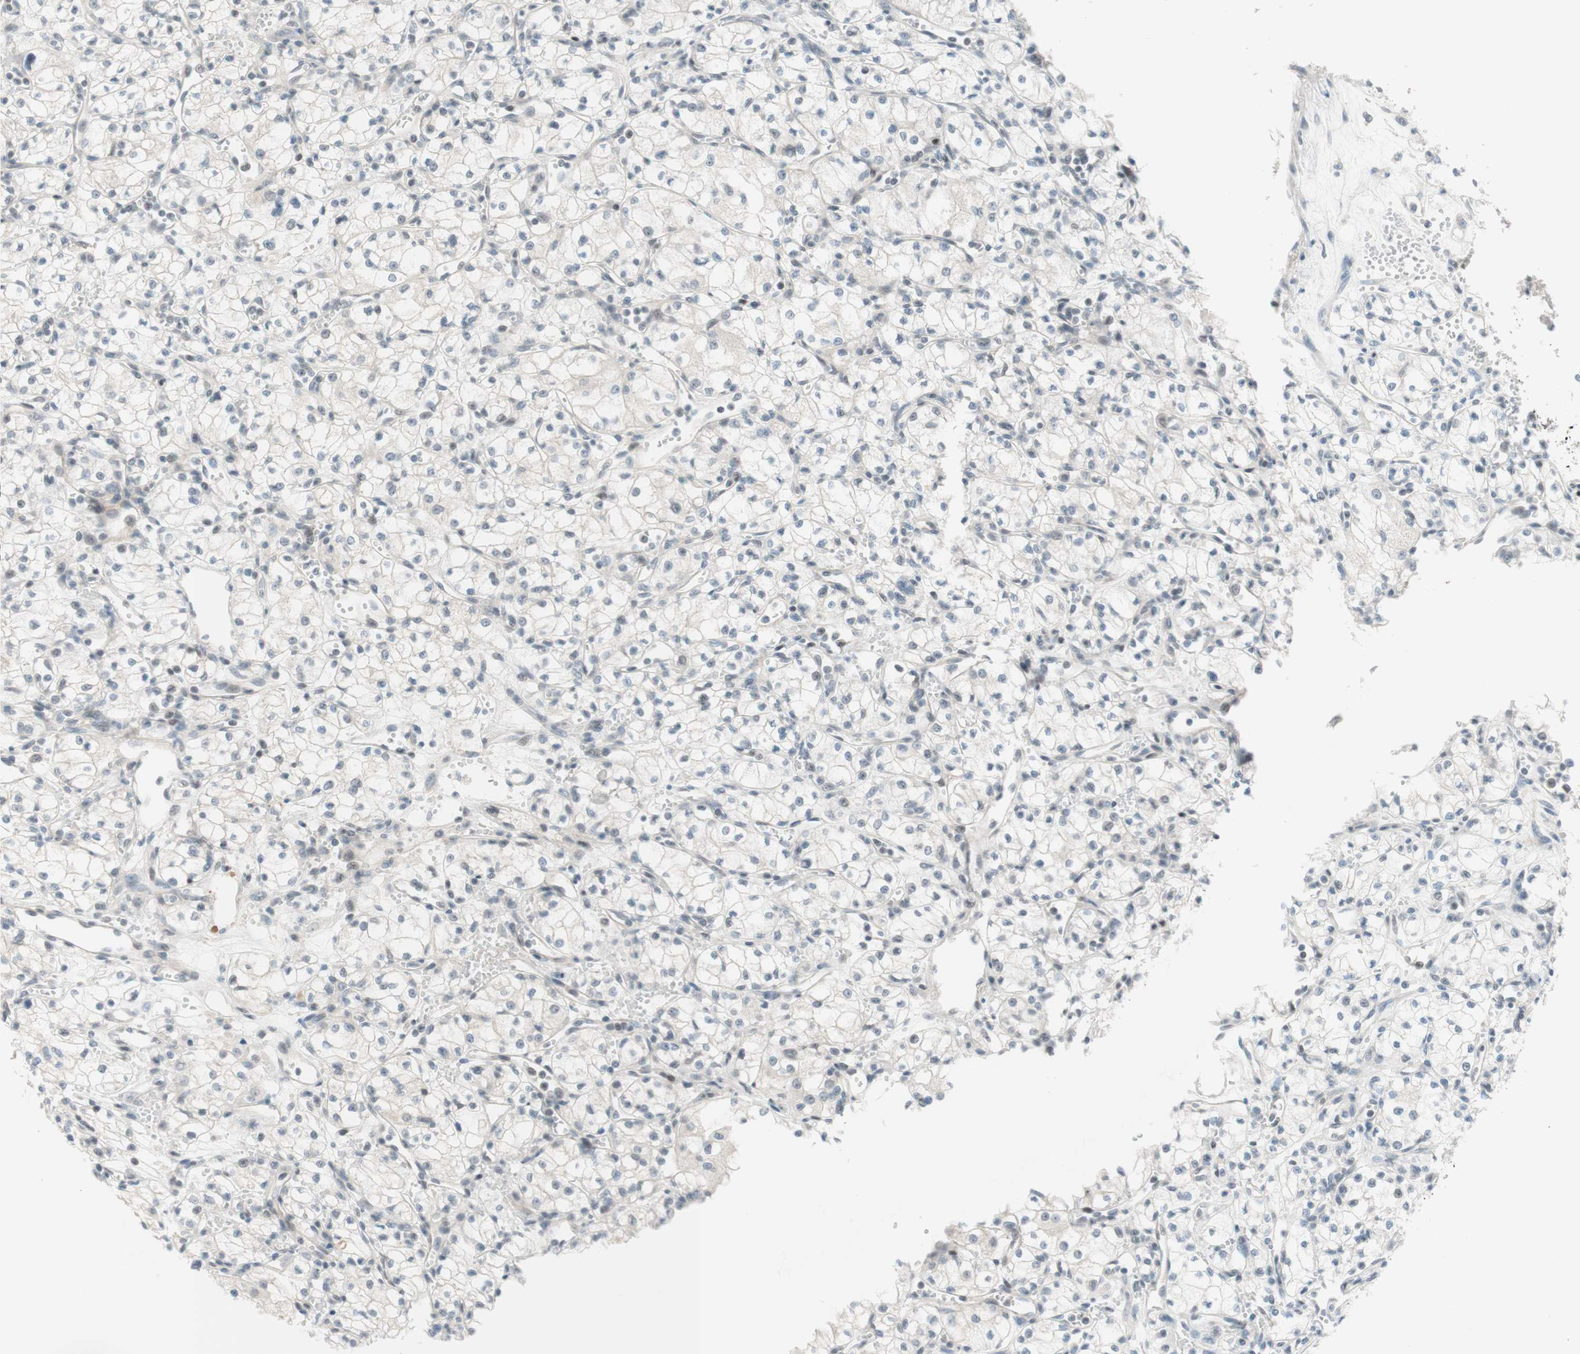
{"staining": {"intensity": "negative", "quantity": "none", "location": "none"}, "tissue": "renal cancer", "cell_type": "Tumor cells", "image_type": "cancer", "snomed": [{"axis": "morphology", "description": "Normal tissue, NOS"}, {"axis": "morphology", "description": "Adenocarcinoma, NOS"}, {"axis": "topography", "description": "Kidney"}], "caption": "Renal adenocarcinoma was stained to show a protein in brown. There is no significant staining in tumor cells. (Immunohistochemistry (ihc), brightfield microscopy, high magnification).", "gene": "JPH1", "patient": {"sex": "male", "age": 59}}